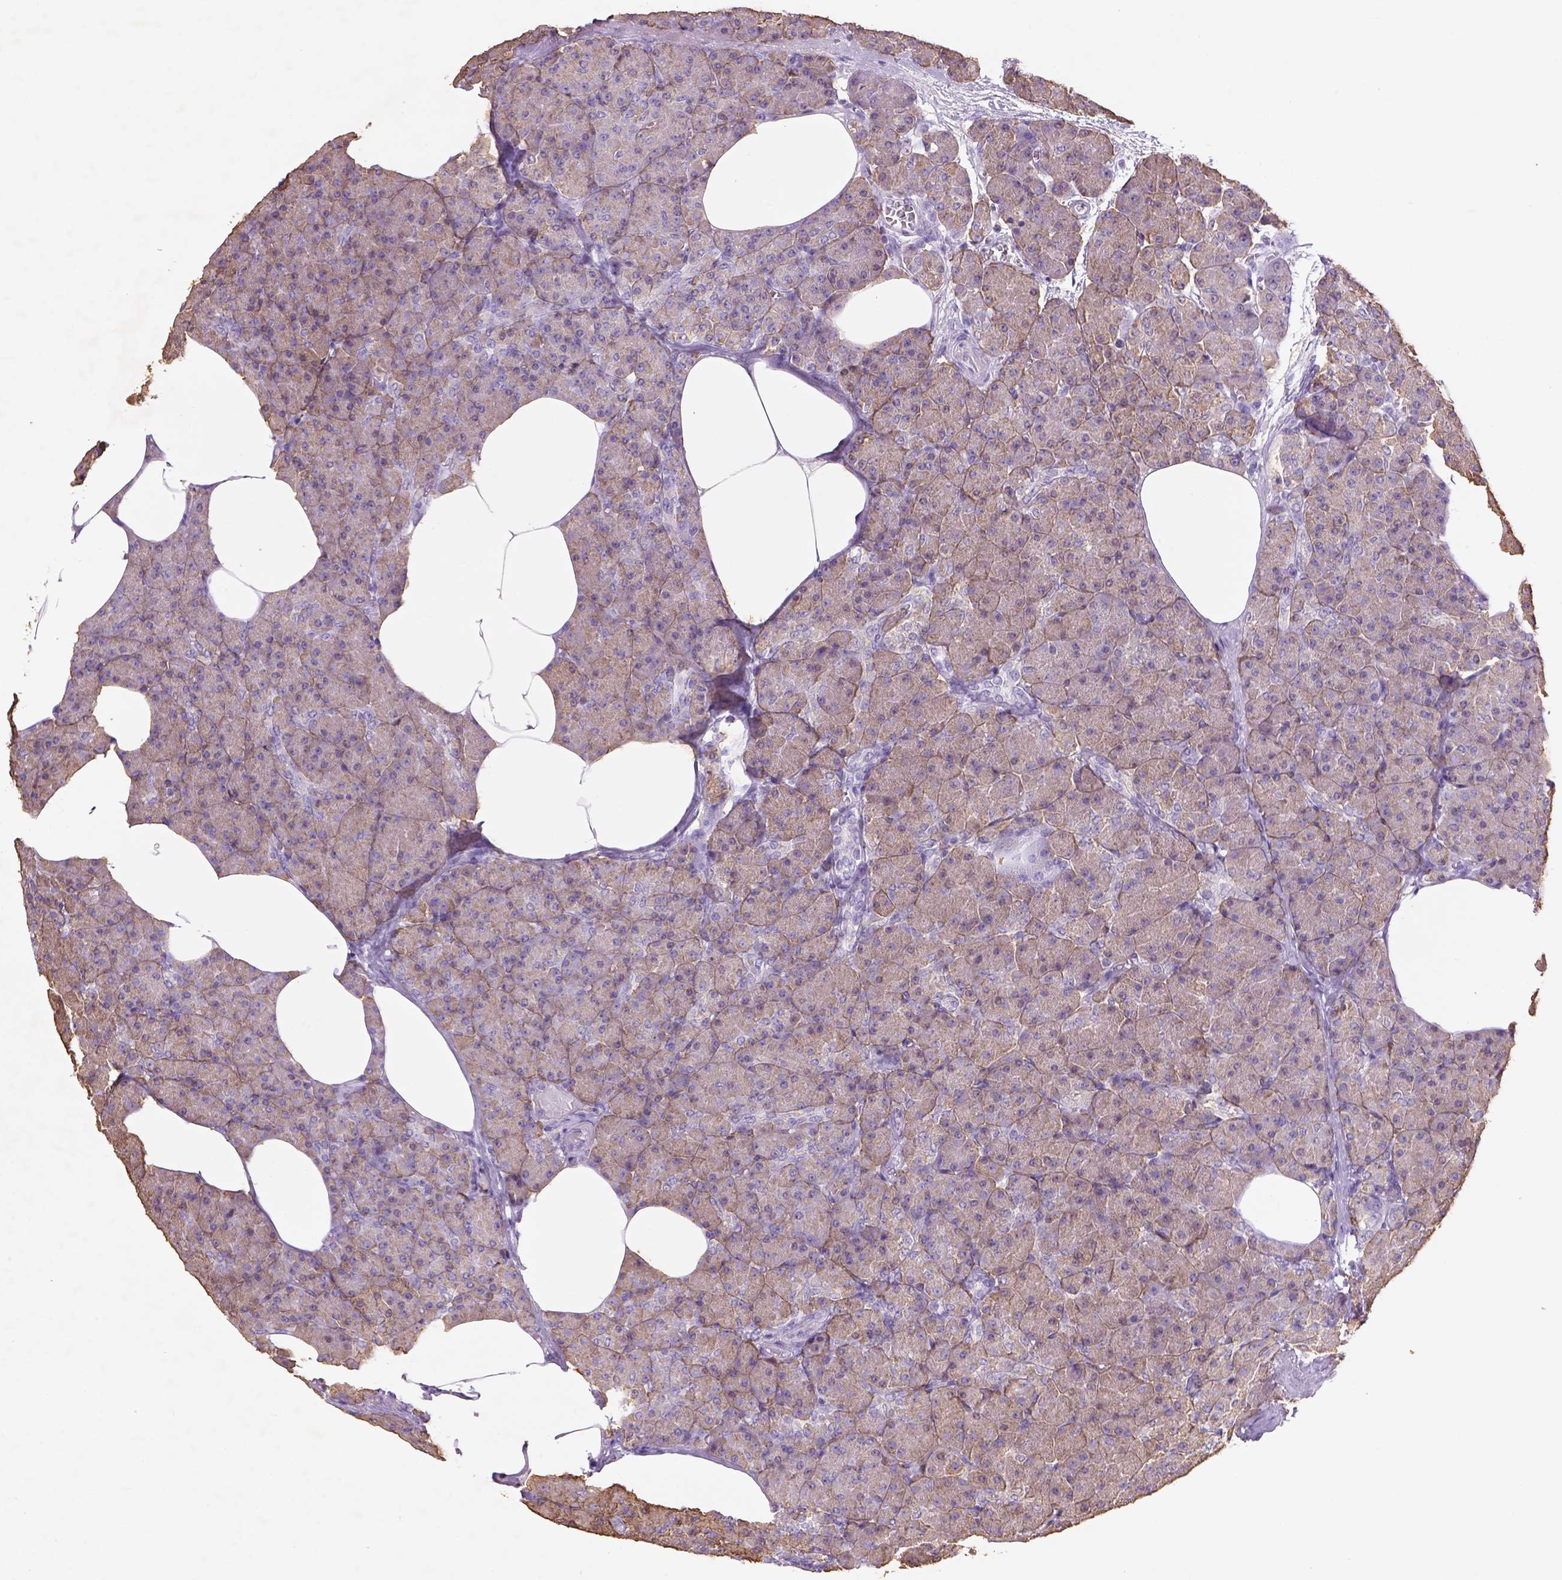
{"staining": {"intensity": "weak", "quantity": ">75%", "location": "cytoplasmic/membranous"}, "tissue": "pancreas", "cell_type": "Exocrine glandular cells", "image_type": "normal", "snomed": [{"axis": "morphology", "description": "Normal tissue, NOS"}, {"axis": "topography", "description": "Pancreas"}], "caption": "Normal pancreas was stained to show a protein in brown. There is low levels of weak cytoplasmic/membranous positivity in about >75% of exocrine glandular cells.", "gene": "NAALAD2", "patient": {"sex": "female", "age": 45}}